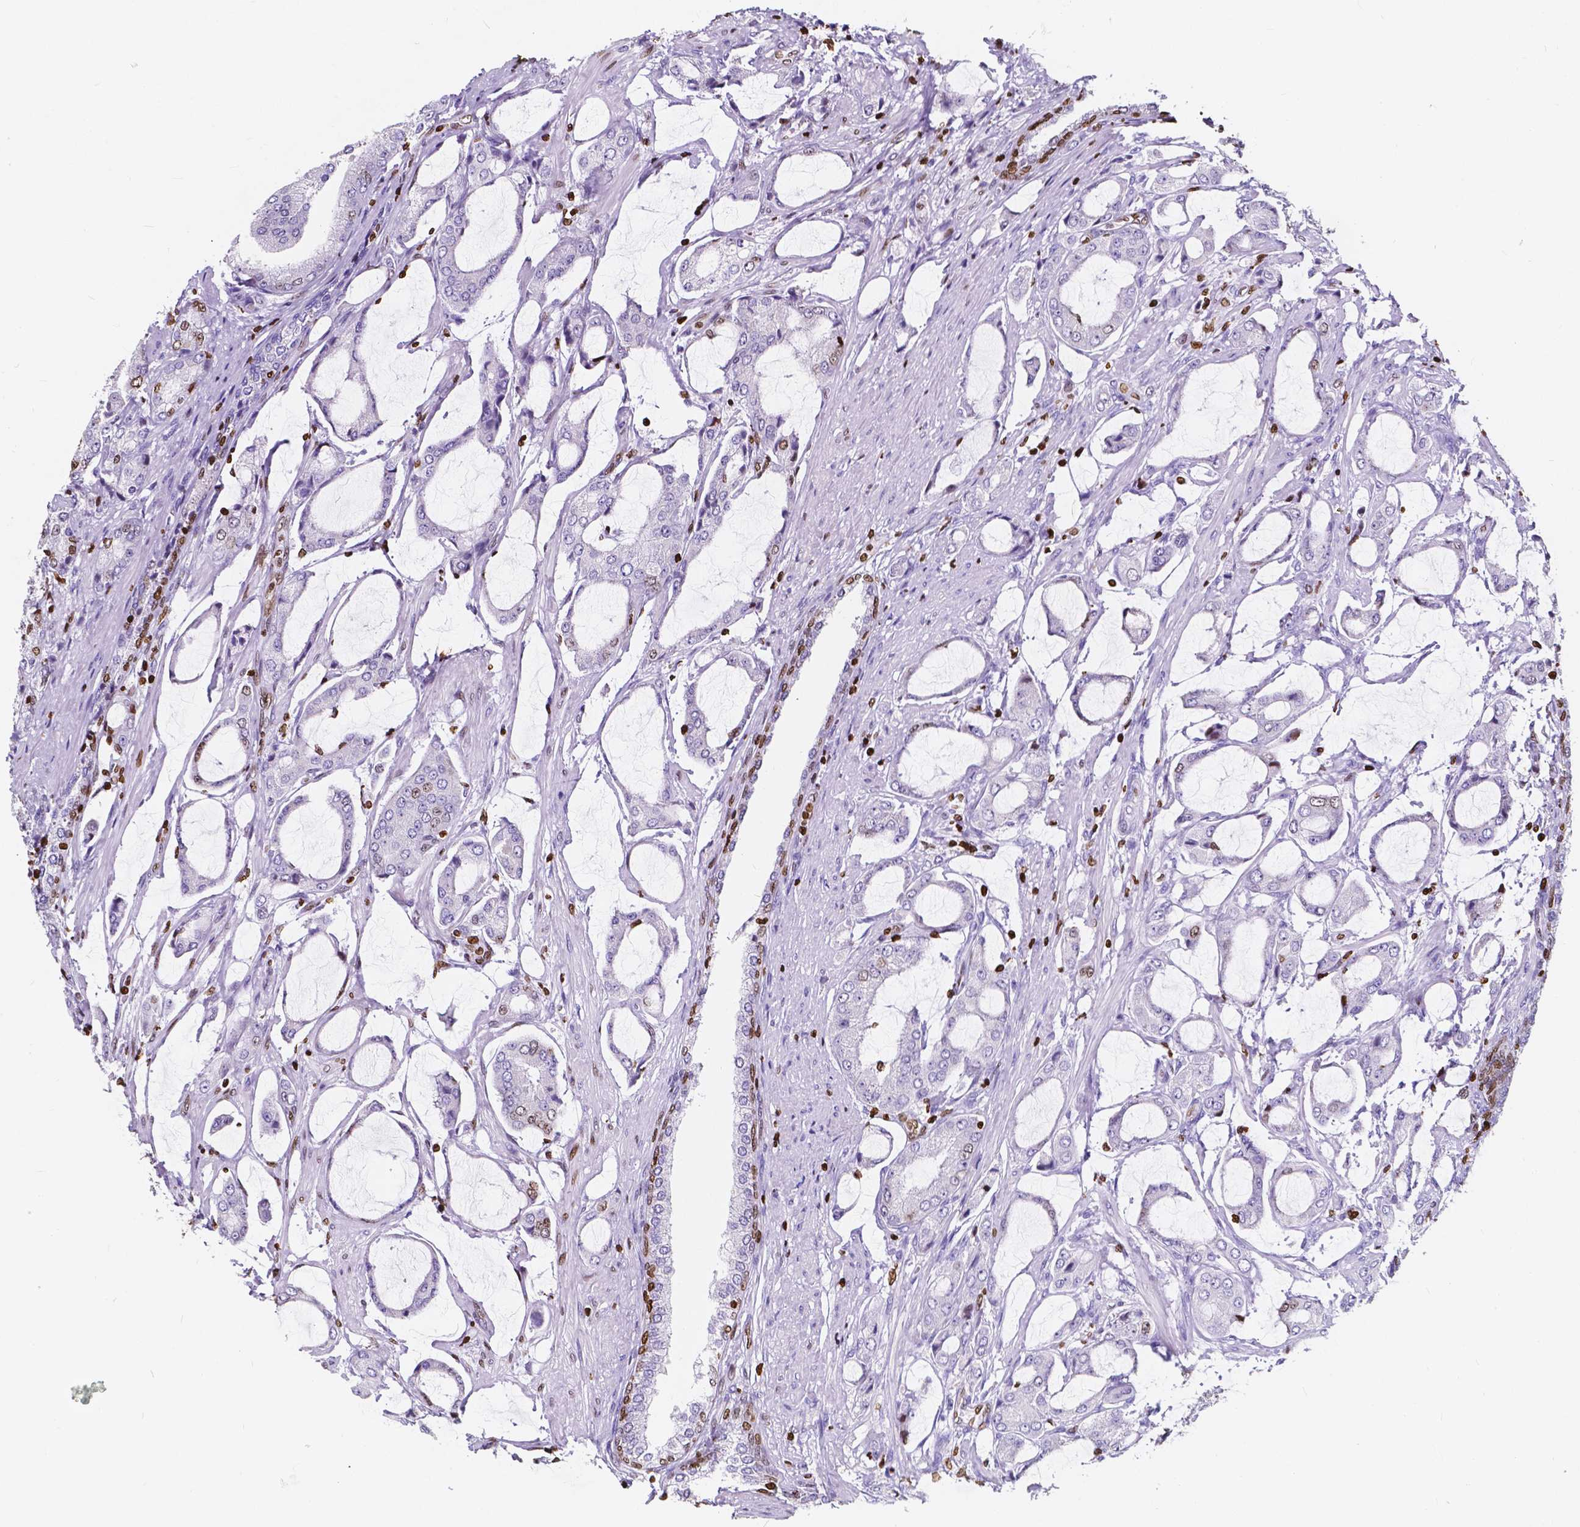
{"staining": {"intensity": "weak", "quantity": "<25%", "location": "nuclear"}, "tissue": "prostate cancer", "cell_type": "Tumor cells", "image_type": "cancer", "snomed": [{"axis": "morphology", "description": "Adenocarcinoma, NOS"}, {"axis": "topography", "description": "Prostate"}], "caption": "Tumor cells are negative for protein expression in human prostate cancer (adenocarcinoma).", "gene": "CBY3", "patient": {"sex": "male", "age": 63}}